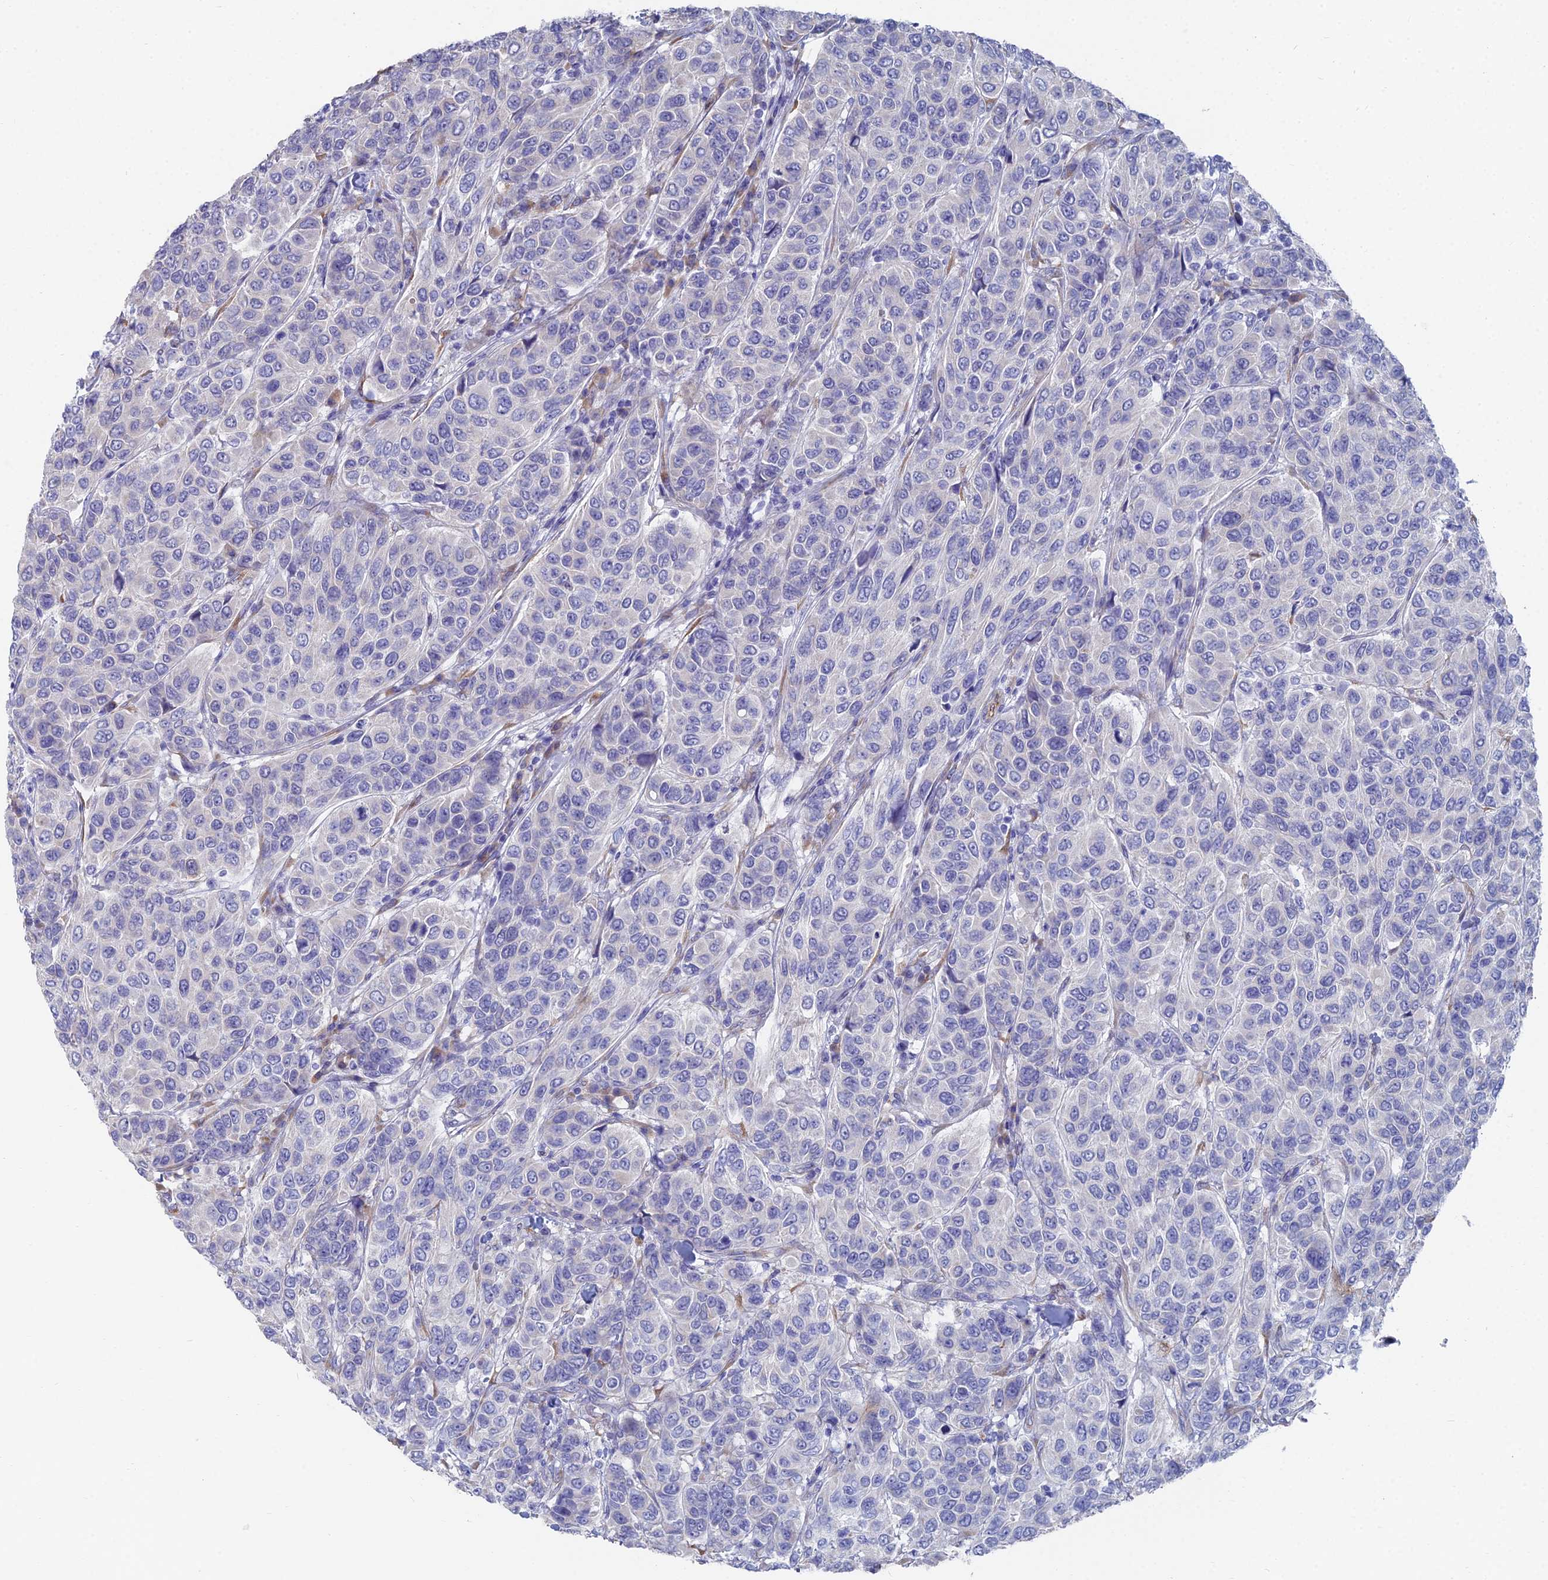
{"staining": {"intensity": "negative", "quantity": "none", "location": "none"}, "tissue": "breast cancer", "cell_type": "Tumor cells", "image_type": "cancer", "snomed": [{"axis": "morphology", "description": "Duct carcinoma"}, {"axis": "topography", "description": "Breast"}], "caption": "The micrograph demonstrates no significant expression in tumor cells of breast cancer (infiltrating ductal carcinoma).", "gene": "TNNT3", "patient": {"sex": "female", "age": 55}}